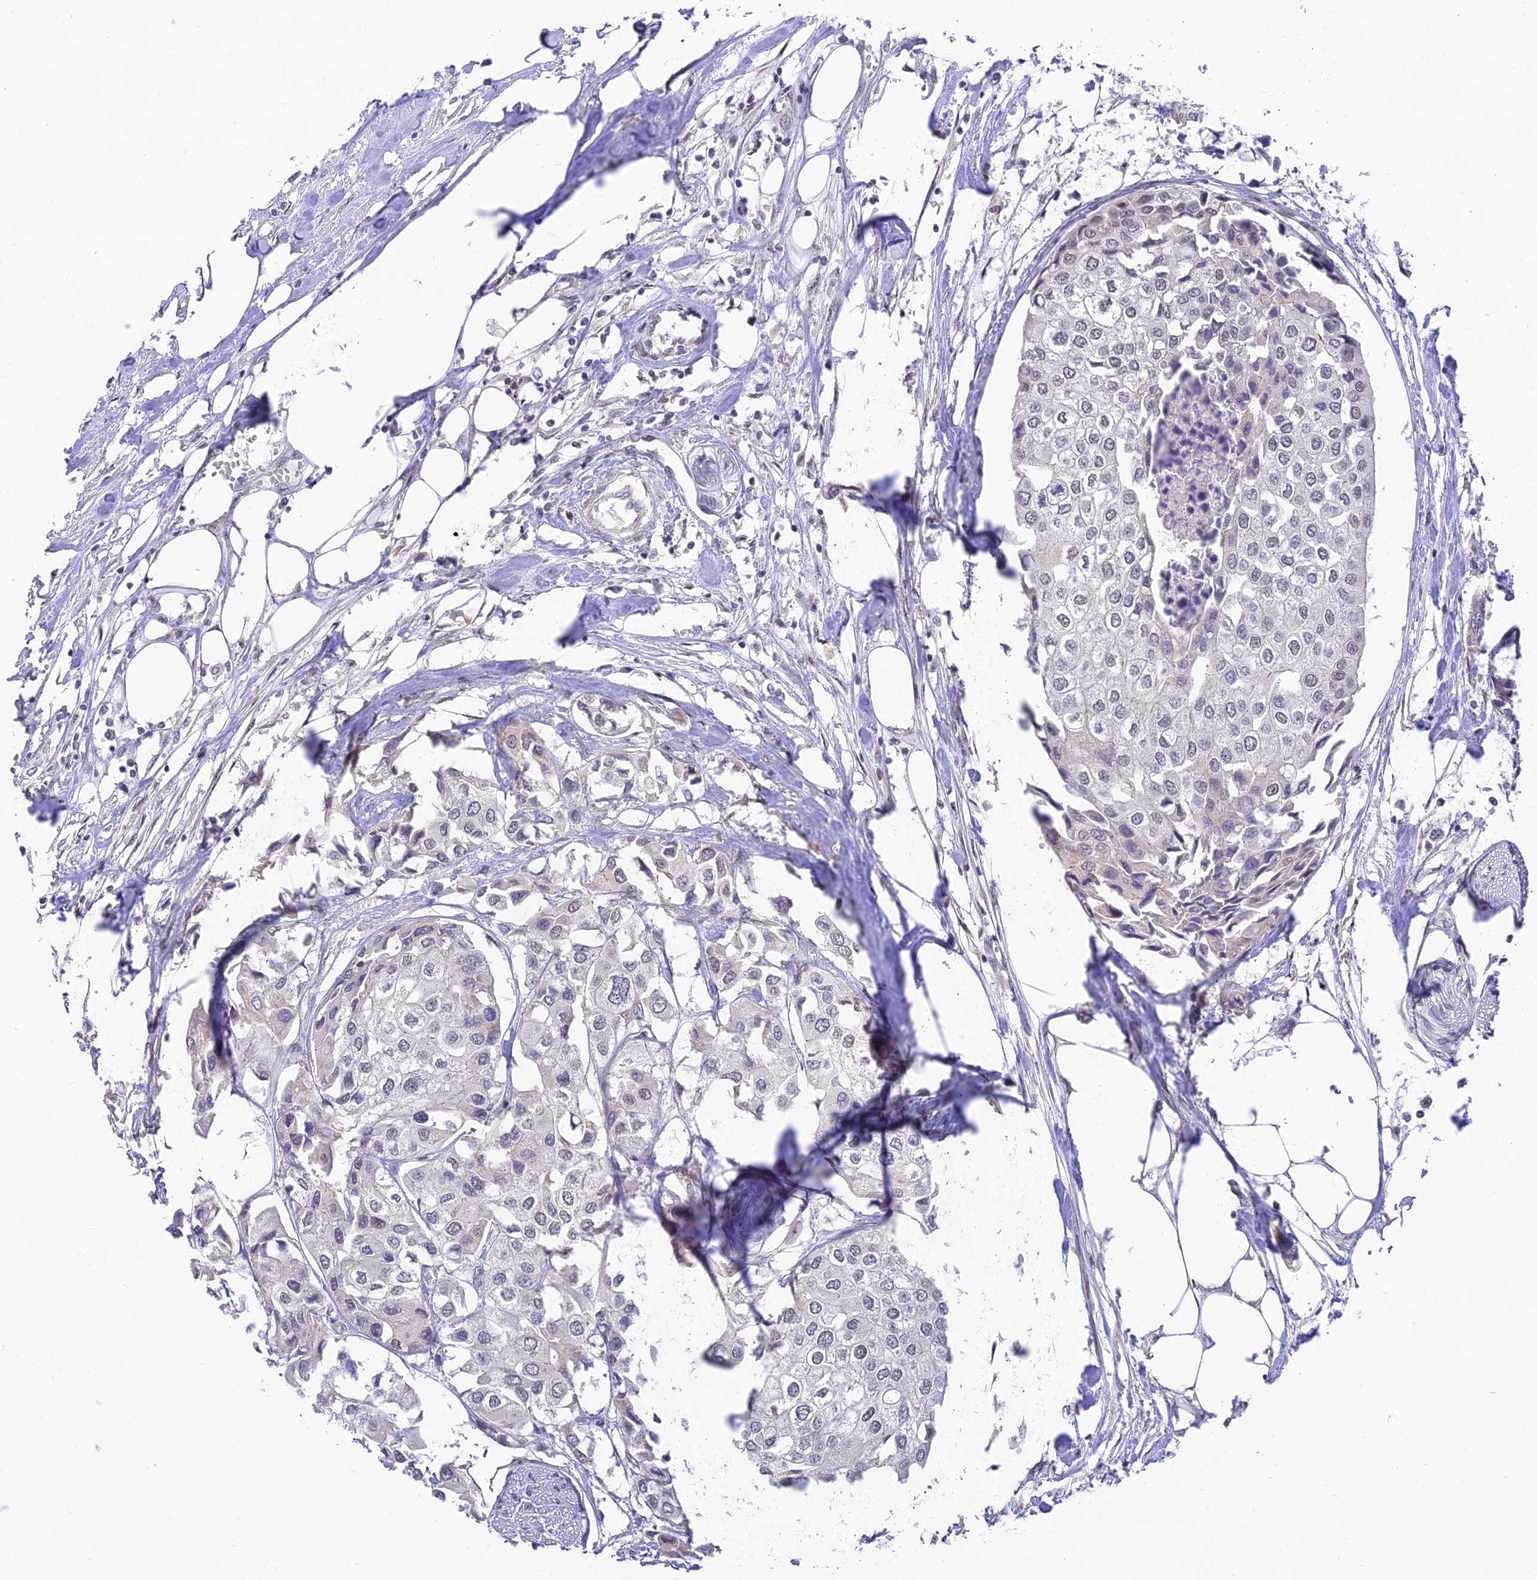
{"staining": {"intensity": "weak", "quantity": "<25%", "location": "nuclear"}, "tissue": "urothelial cancer", "cell_type": "Tumor cells", "image_type": "cancer", "snomed": [{"axis": "morphology", "description": "Urothelial carcinoma, High grade"}, {"axis": "topography", "description": "Urinary bladder"}], "caption": "Immunohistochemical staining of urothelial cancer displays no significant positivity in tumor cells. (DAB immunohistochemistry visualized using brightfield microscopy, high magnification).", "gene": "MICOS13", "patient": {"sex": "male", "age": 64}}